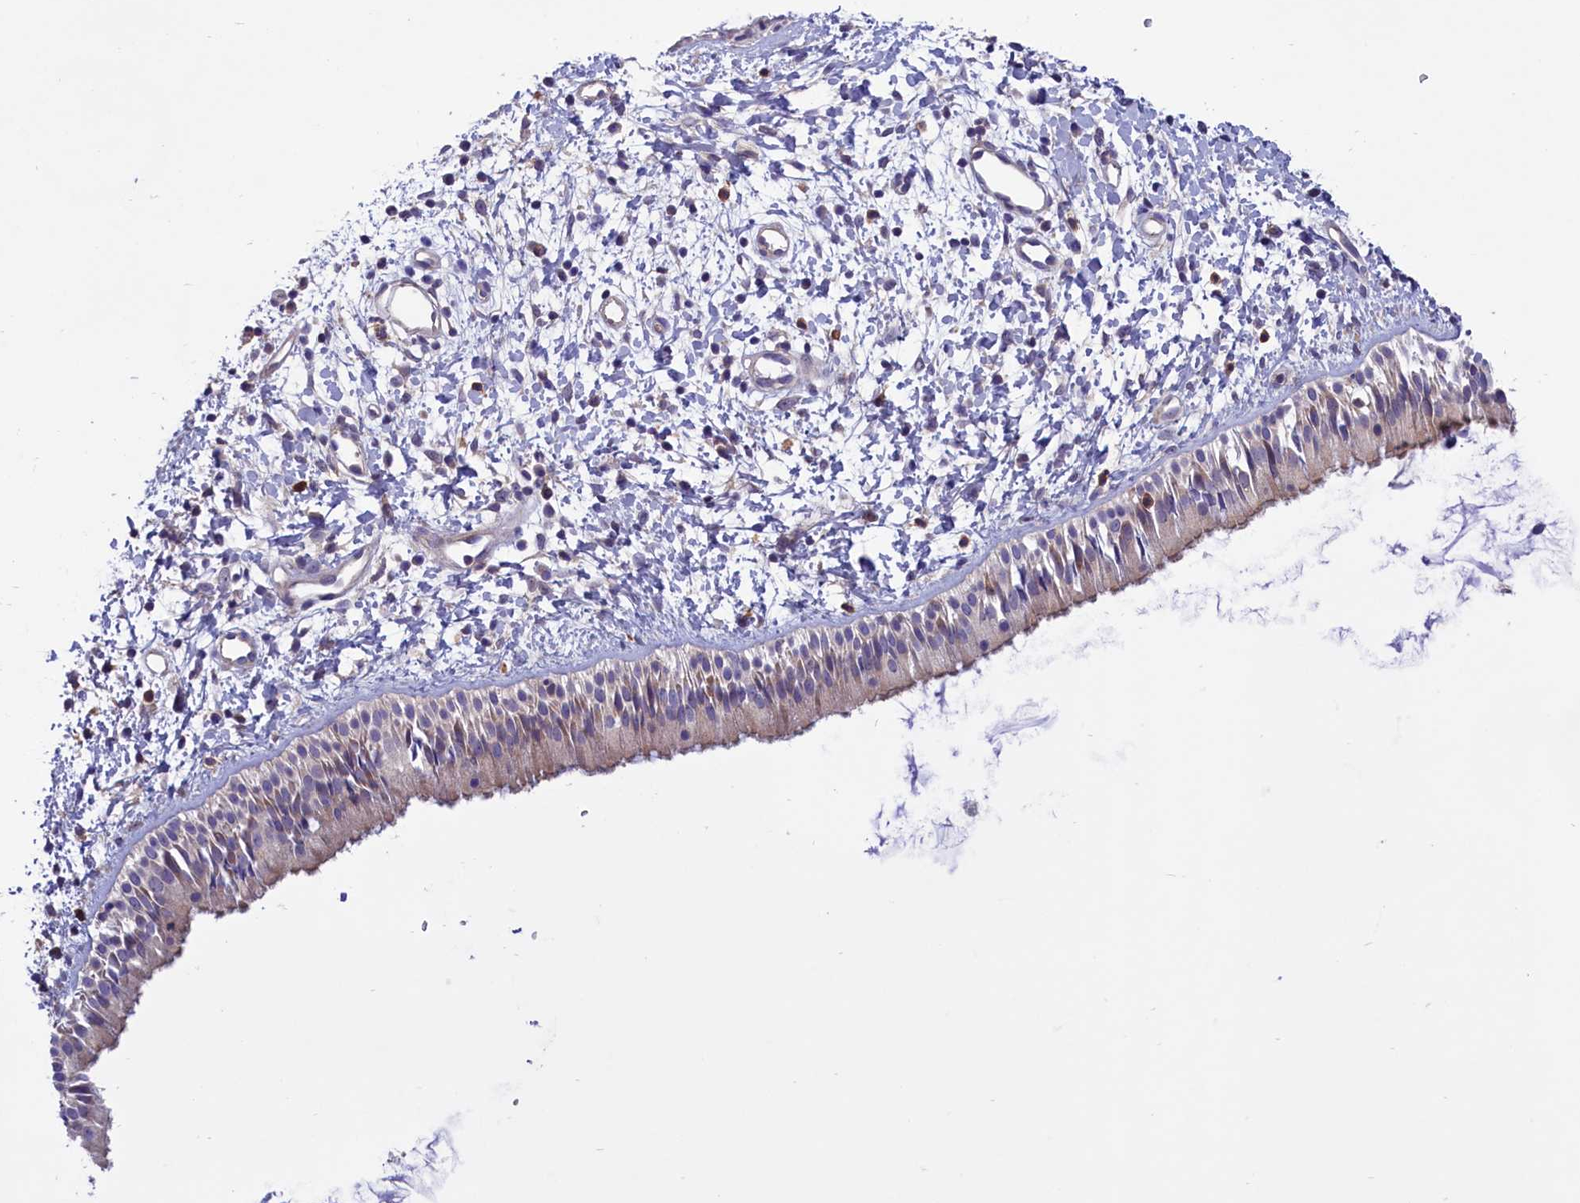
{"staining": {"intensity": "moderate", "quantity": "25%-75%", "location": "cytoplasmic/membranous"}, "tissue": "nasopharynx", "cell_type": "Respiratory epithelial cells", "image_type": "normal", "snomed": [{"axis": "morphology", "description": "Normal tissue, NOS"}, {"axis": "topography", "description": "Nasopharynx"}], "caption": "An image of nasopharynx stained for a protein shows moderate cytoplasmic/membranous brown staining in respiratory epithelial cells. (Brightfield microscopy of DAB IHC at high magnification).", "gene": "AMDHD2", "patient": {"sex": "male", "age": 22}}